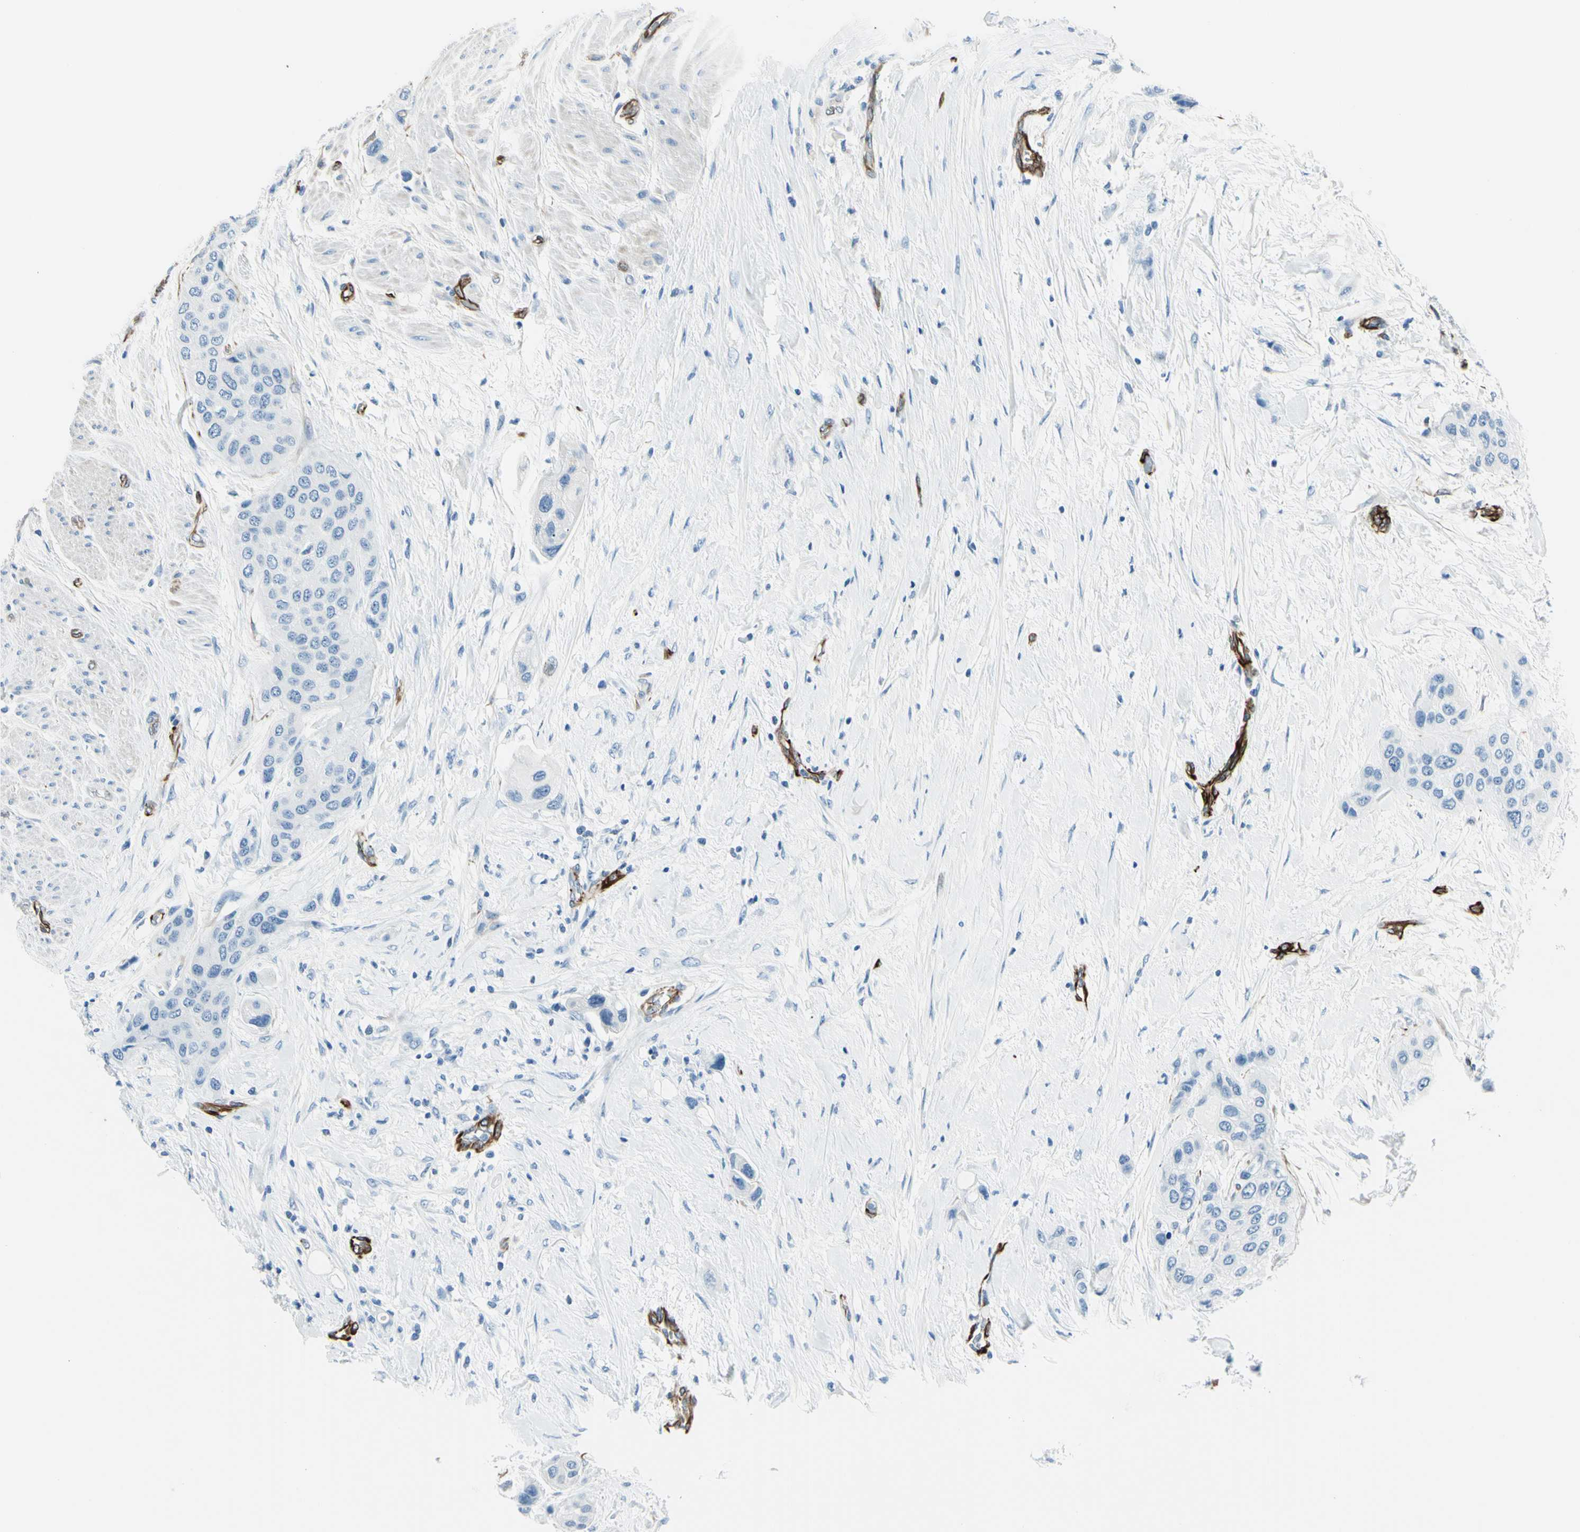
{"staining": {"intensity": "negative", "quantity": "none", "location": "none"}, "tissue": "urothelial cancer", "cell_type": "Tumor cells", "image_type": "cancer", "snomed": [{"axis": "morphology", "description": "Urothelial carcinoma, High grade"}, {"axis": "topography", "description": "Urinary bladder"}], "caption": "IHC of human urothelial carcinoma (high-grade) reveals no positivity in tumor cells. (Brightfield microscopy of DAB (3,3'-diaminobenzidine) immunohistochemistry at high magnification).", "gene": "PTH2R", "patient": {"sex": "female", "age": 56}}